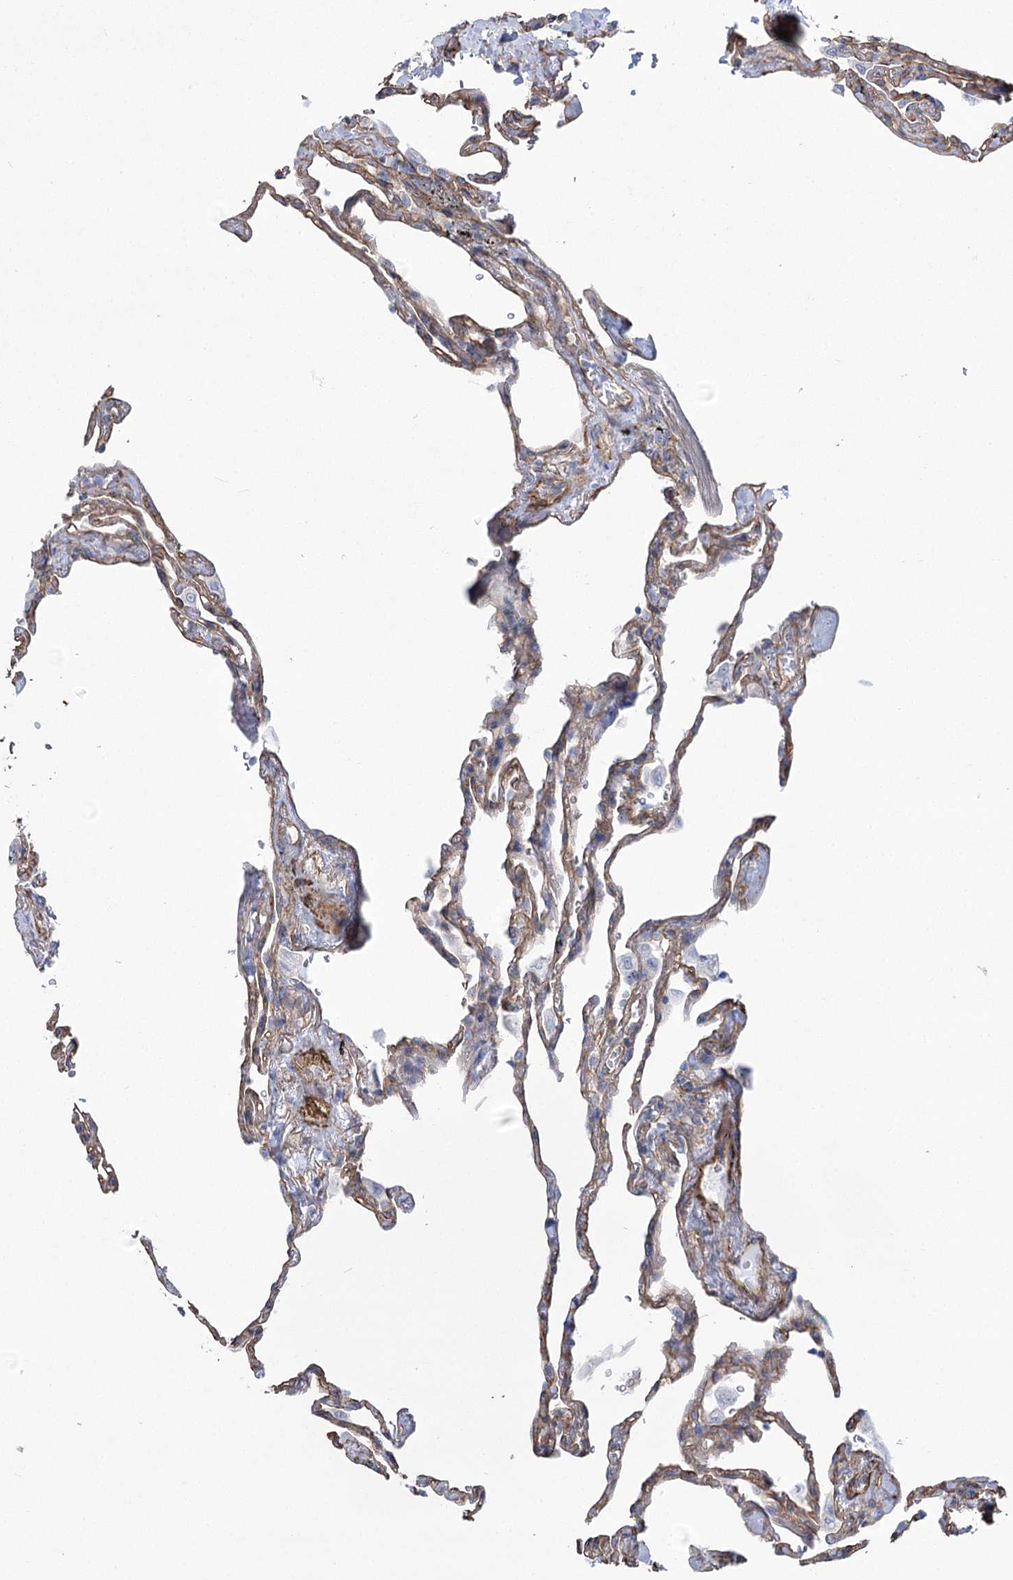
{"staining": {"intensity": "weak", "quantity": ">75%", "location": "cytoplasmic/membranous"}, "tissue": "lung", "cell_type": "Alveolar cells", "image_type": "normal", "snomed": [{"axis": "morphology", "description": "Normal tissue, NOS"}, {"axis": "topography", "description": "Lung"}], "caption": "Lung stained with DAB (3,3'-diaminobenzidine) immunohistochemistry shows low levels of weak cytoplasmic/membranous positivity in about >75% of alveolar cells.", "gene": "PLEKHA5", "patient": {"sex": "male", "age": 59}}